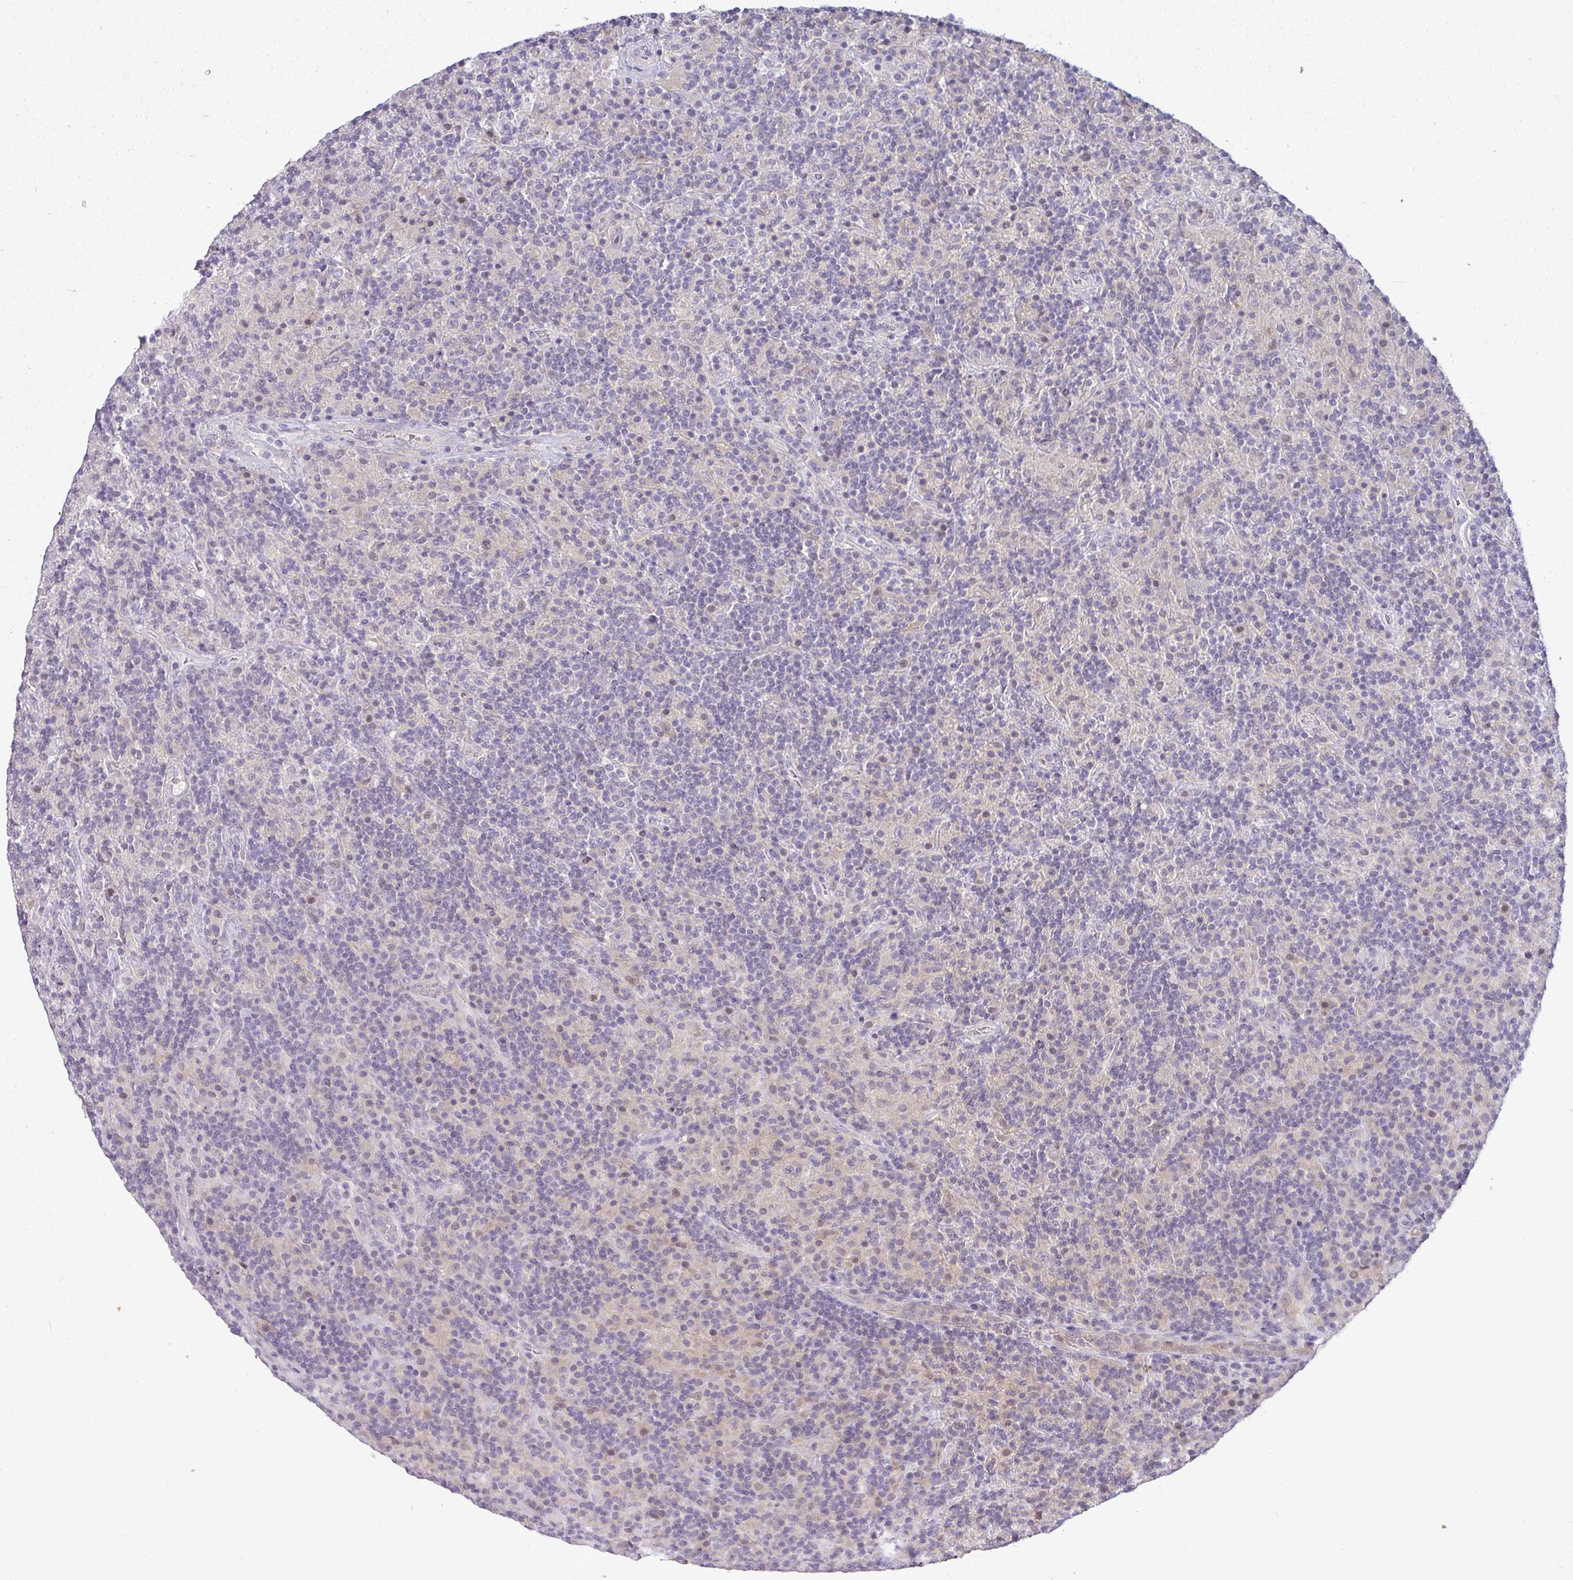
{"staining": {"intensity": "negative", "quantity": "none", "location": "none"}, "tissue": "lymphoma", "cell_type": "Tumor cells", "image_type": "cancer", "snomed": [{"axis": "morphology", "description": "Hodgkin's disease, NOS"}, {"axis": "topography", "description": "Lymph node"}], "caption": "IHC micrograph of neoplastic tissue: human lymphoma stained with DAB (3,3'-diaminobenzidine) demonstrates no significant protein staining in tumor cells.", "gene": "APOM", "patient": {"sex": "male", "age": 70}}